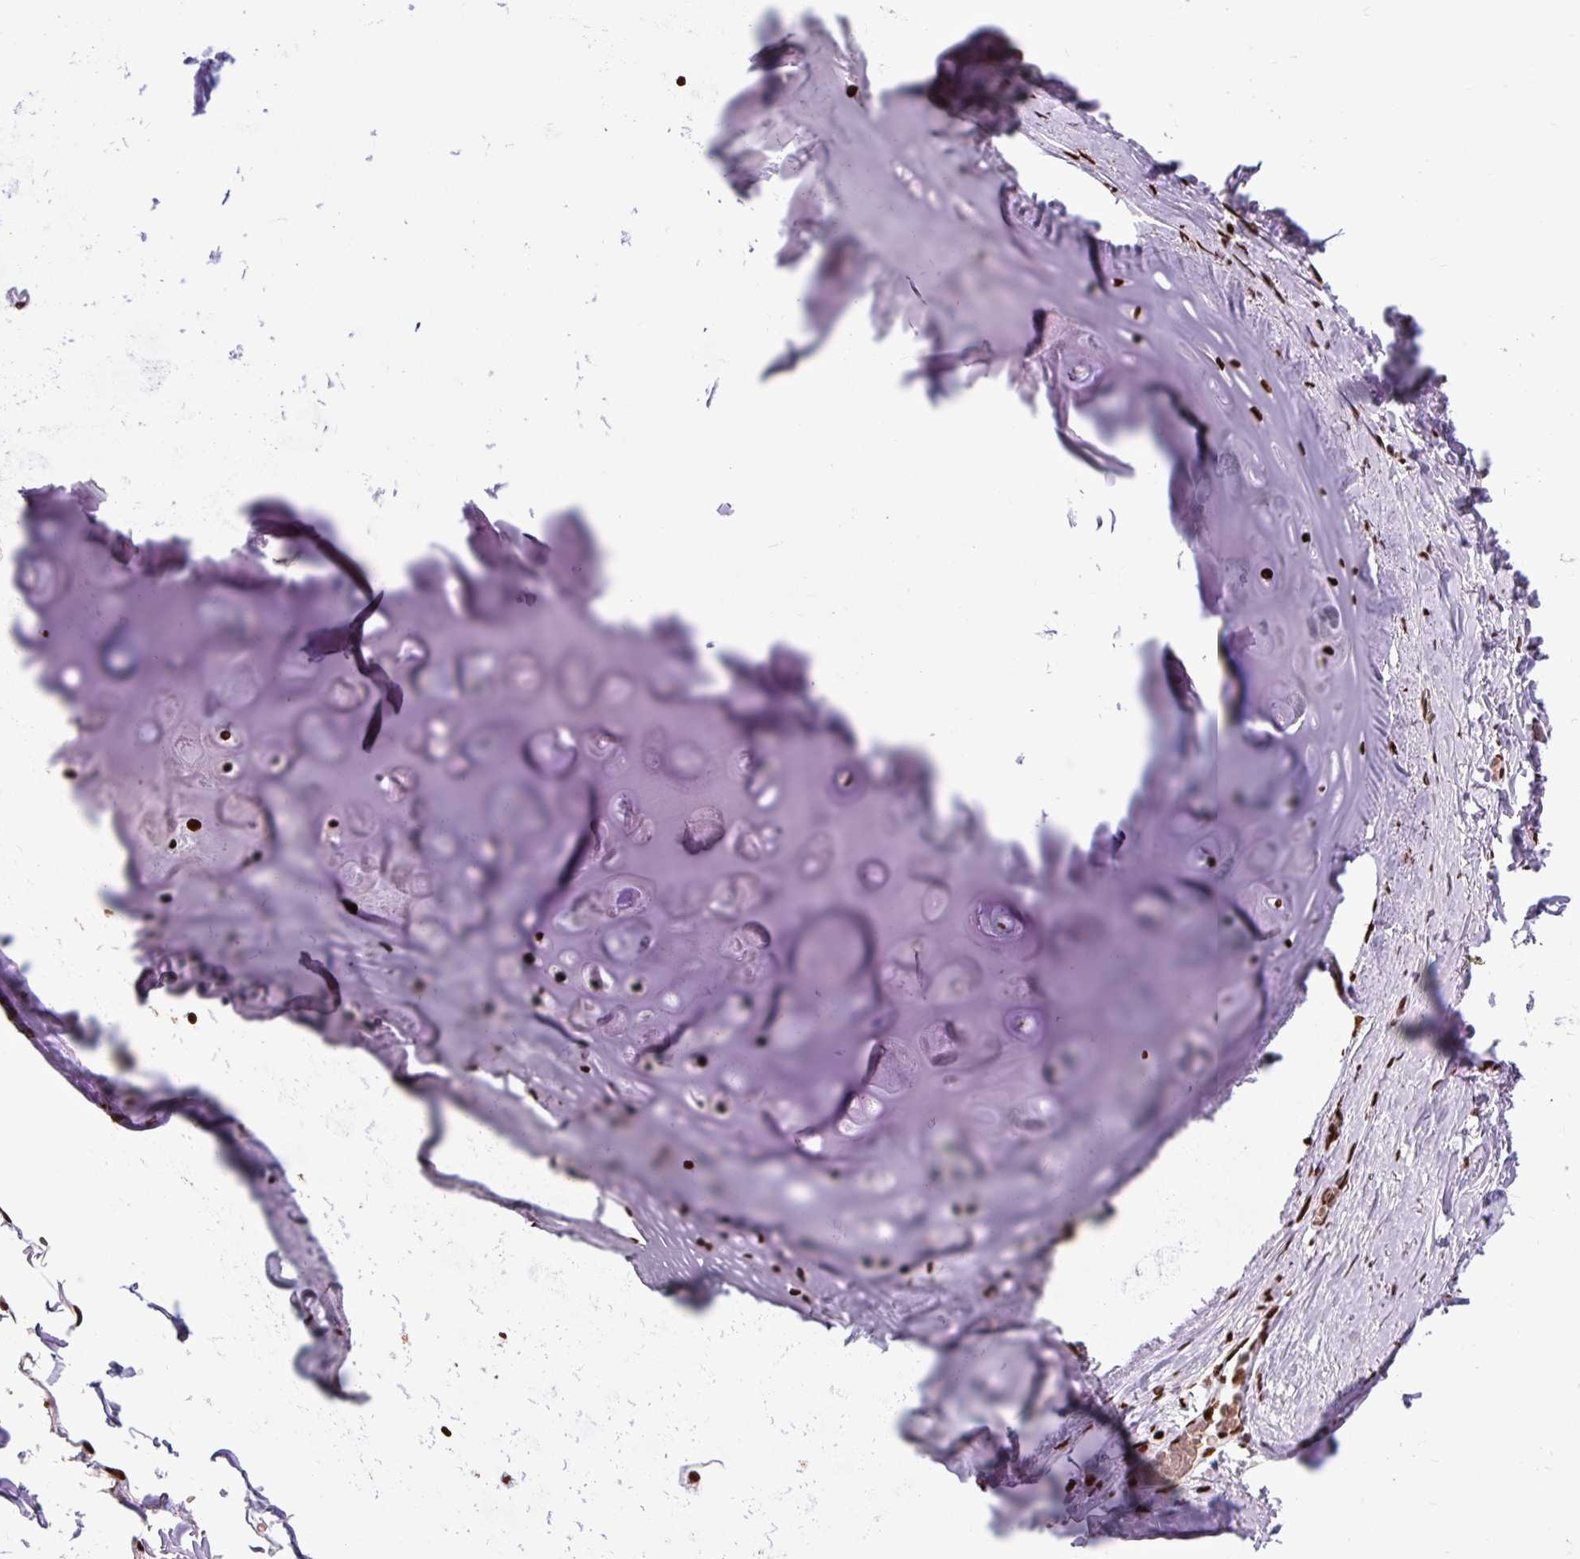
{"staining": {"intensity": "strong", "quantity": ">75%", "location": "nuclear"}, "tissue": "soft tissue", "cell_type": "Chondrocytes", "image_type": "normal", "snomed": [{"axis": "morphology", "description": "Normal tissue, NOS"}, {"axis": "topography", "description": "Cartilage tissue"}, {"axis": "topography", "description": "Bronchus"}, {"axis": "topography", "description": "Peripheral nerve tissue"}], "caption": "Protein positivity by immunohistochemistry demonstrates strong nuclear positivity in approximately >75% of chondrocytes in normal soft tissue. (brown staining indicates protein expression, while blue staining denotes nuclei).", "gene": "FUS", "patient": {"sex": "male", "age": 67}}